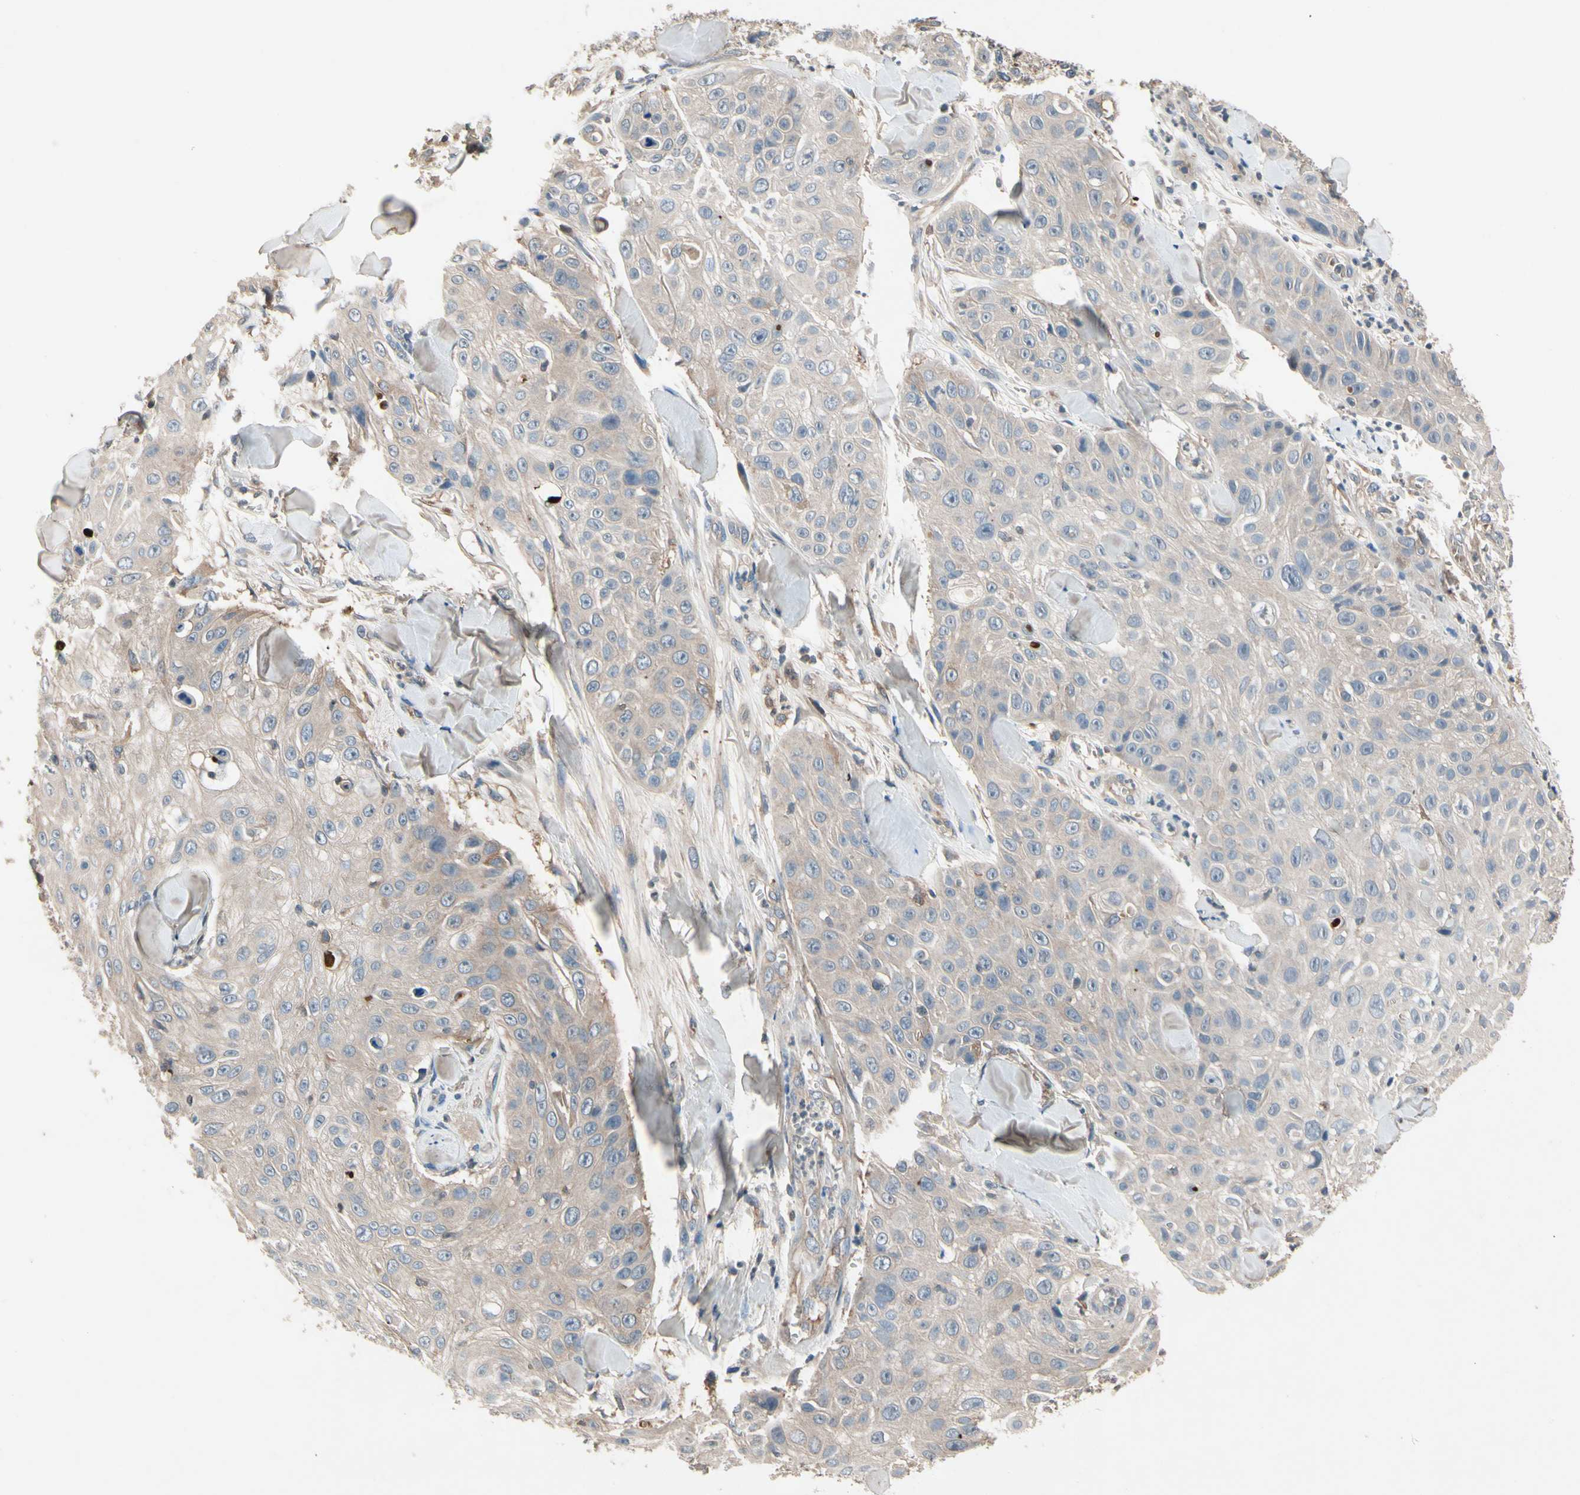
{"staining": {"intensity": "weak", "quantity": "25%-75%", "location": "cytoplasmic/membranous"}, "tissue": "skin cancer", "cell_type": "Tumor cells", "image_type": "cancer", "snomed": [{"axis": "morphology", "description": "Squamous cell carcinoma, NOS"}, {"axis": "topography", "description": "Skin"}], "caption": "A brown stain labels weak cytoplasmic/membranous positivity of a protein in skin cancer (squamous cell carcinoma) tumor cells.", "gene": "IL1RL1", "patient": {"sex": "male", "age": 86}}